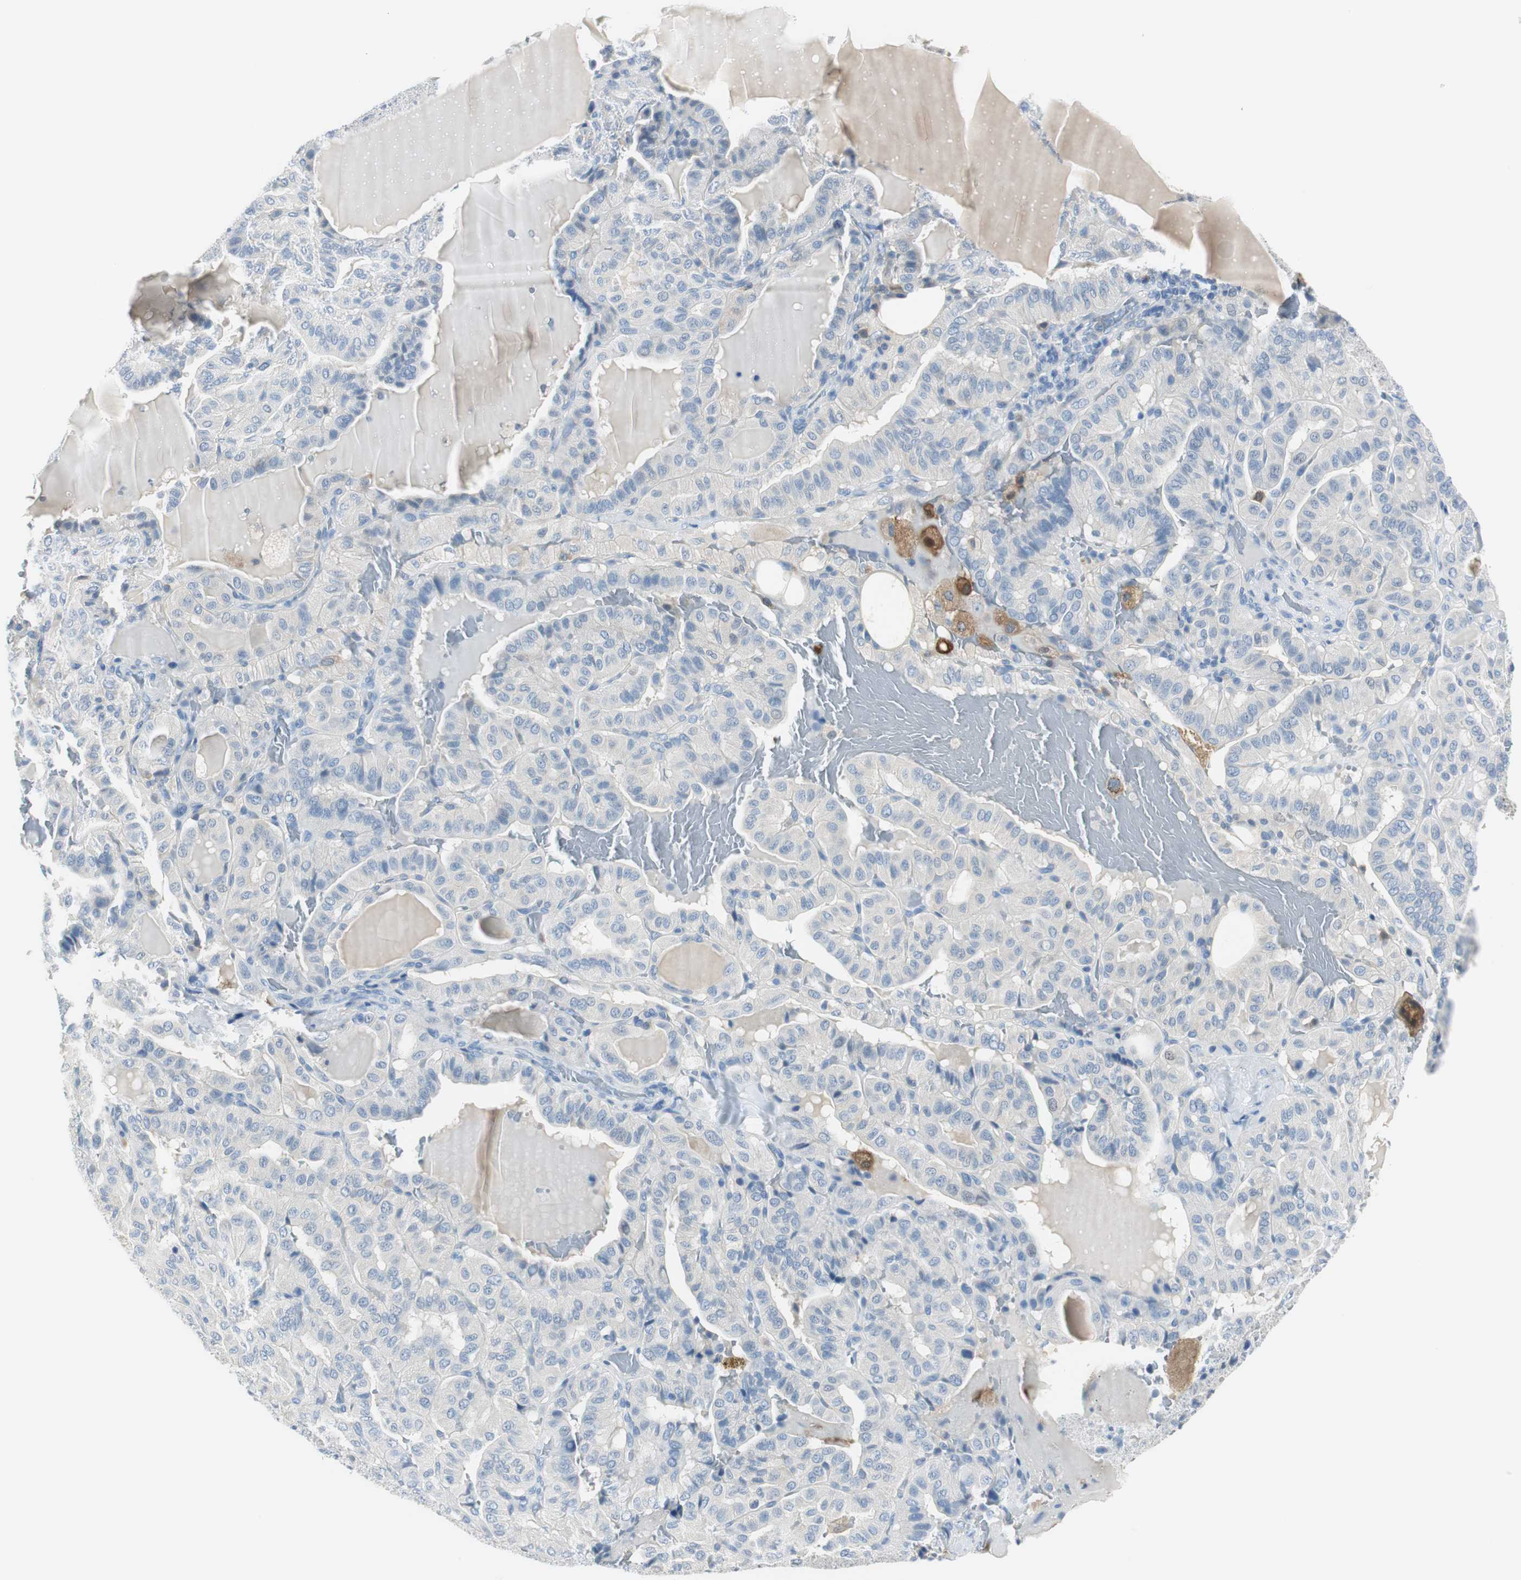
{"staining": {"intensity": "negative", "quantity": "none", "location": "none"}, "tissue": "thyroid cancer", "cell_type": "Tumor cells", "image_type": "cancer", "snomed": [{"axis": "morphology", "description": "Papillary adenocarcinoma, NOS"}, {"axis": "topography", "description": "Thyroid gland"}], "caption": "Thyroid cancer (papillary adenocarcinoma) was stained to show a protein in brown. There is no significant positivity in tumor cells.", "gene": "FBP1", "patient": {"sex": "male", "age": 77}}